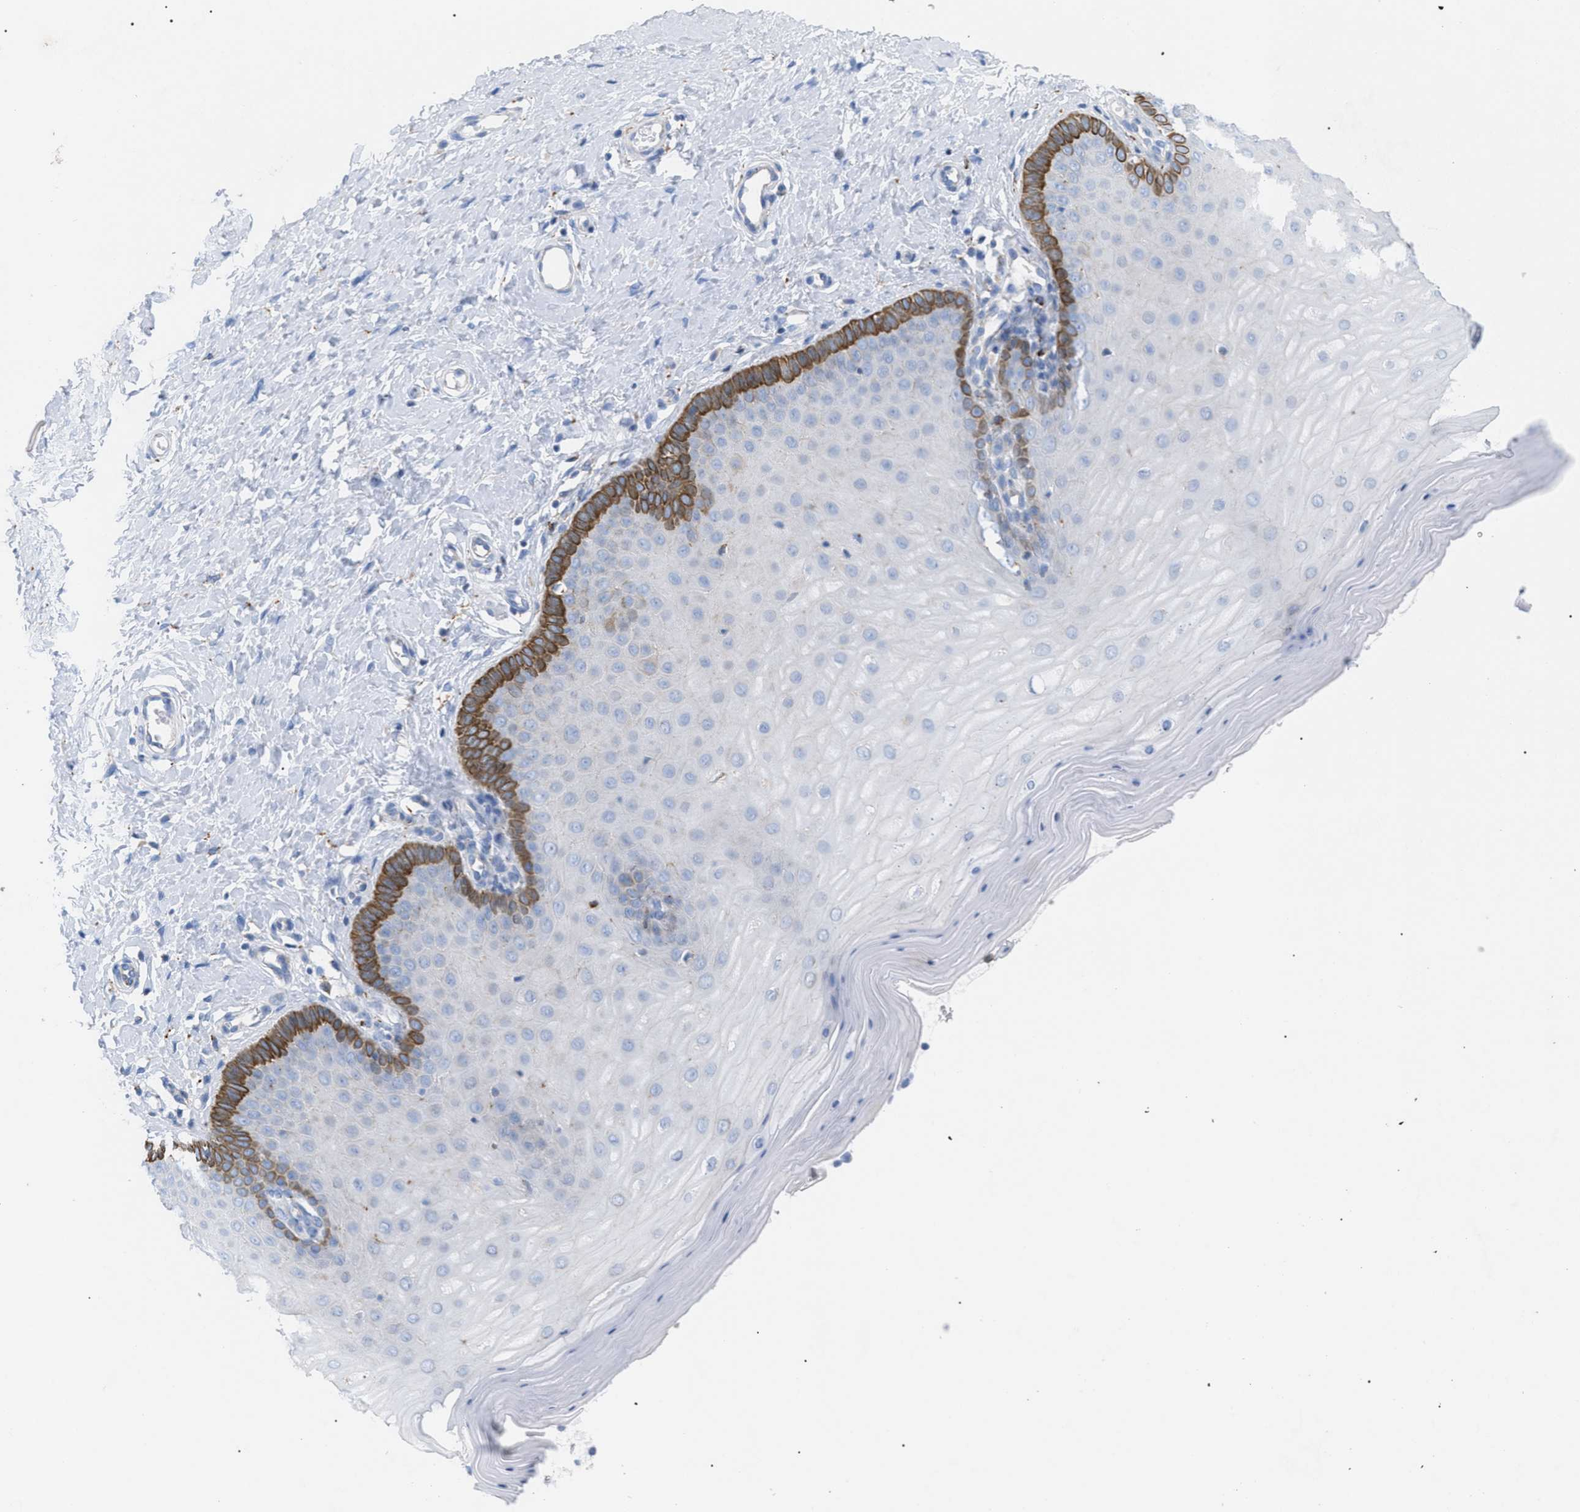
{"staining": {"intensity": "moderate", "quantity": ">75%", "location": "cytoplasmic/membranous"}, "tissue": "cervix", "cell_type": "Glandular cells", "image_type": "normal", "snomed": [{"axis": "morphology", "description": "Normal tissue, NOS"}, {"axis": "topography", "description": "Cervix"}], "caption": "Cervix stained for a protein reveals moderate cytoplasmic/membranous positivity in glandular cells.", "gene": "DRAM2", "patient": {"sex": "female", "age": 55}}